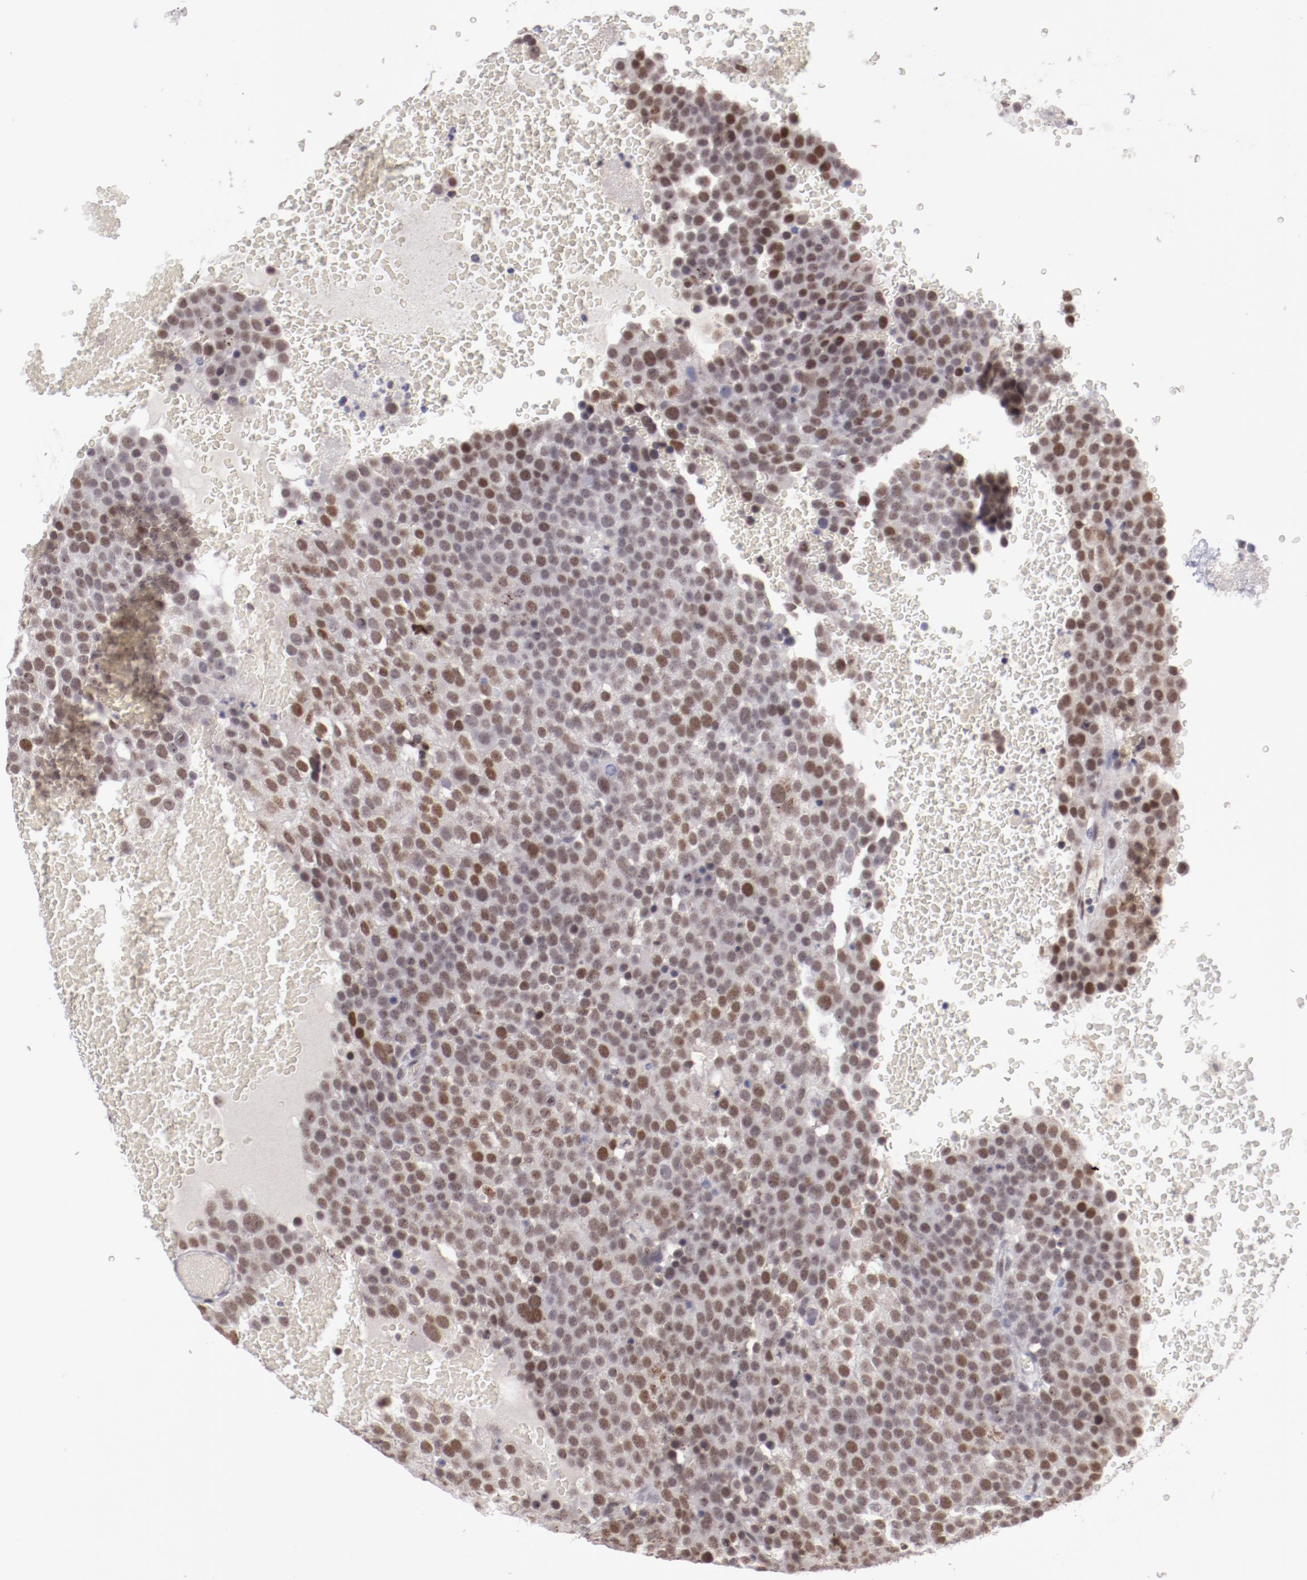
{"staining": {"intensity": "moderate", "quantity": ">75%", "location": "nuclear"}, "tissue": "testis cancer", "cell_type": "Tumor cells", "image_type": "cancer", "snomed": [{"axis": "morphology", "description": "Seminoma, NOS"}, {"axis": "topography", "description": "Testis"}], "caption": "The histopathology image exhibits staining of testis cancer, revealing moderate nuclear protein expression (brown color) within tumor cells. The staining was performed using DAB (3,3'-diaminobenzidine), with brown indicating positive protein expression. Nuclei are stained blue with hematoxylin.", "gene": "TFAP4", "patient": {"sex": "male", "age": 71}}